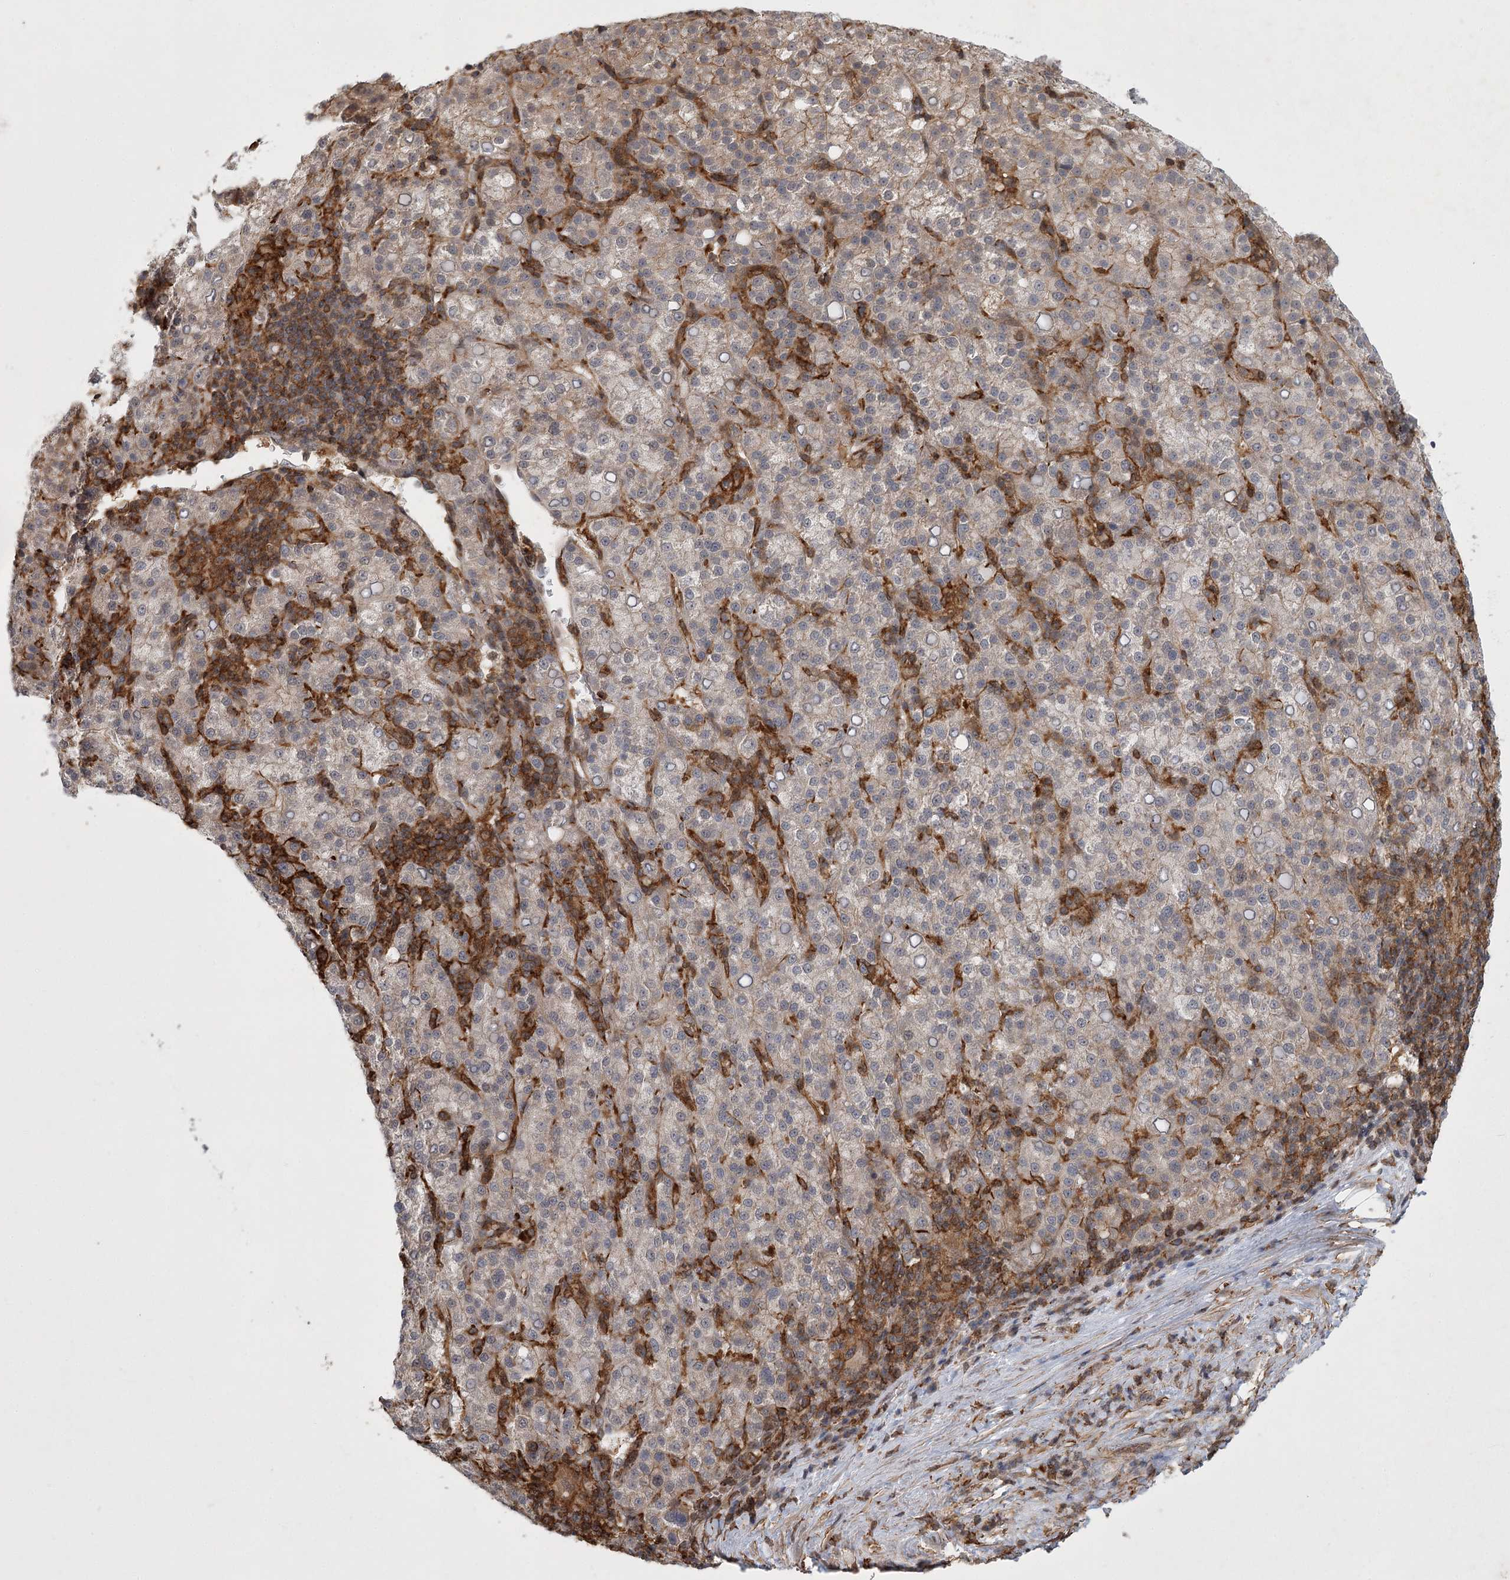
{"staining": {"intensity": "weak", "quantity": "<25%", "location": "cytoplasmic/membranous"}, "tissue": "liver cancer", "cell_type": "Tumor cells", "image_type": "cancer", "snomed": [{"axis": "morphology", "description": "Carcinoma, Hepatocellular, NOS"}, {"axis": "topography", "description": "Liver"}], "caption": "Tumor cells show no significant staining in liver cancer.", "gene": "MEPE", "patient": {"sex": "female", "age": 58}}